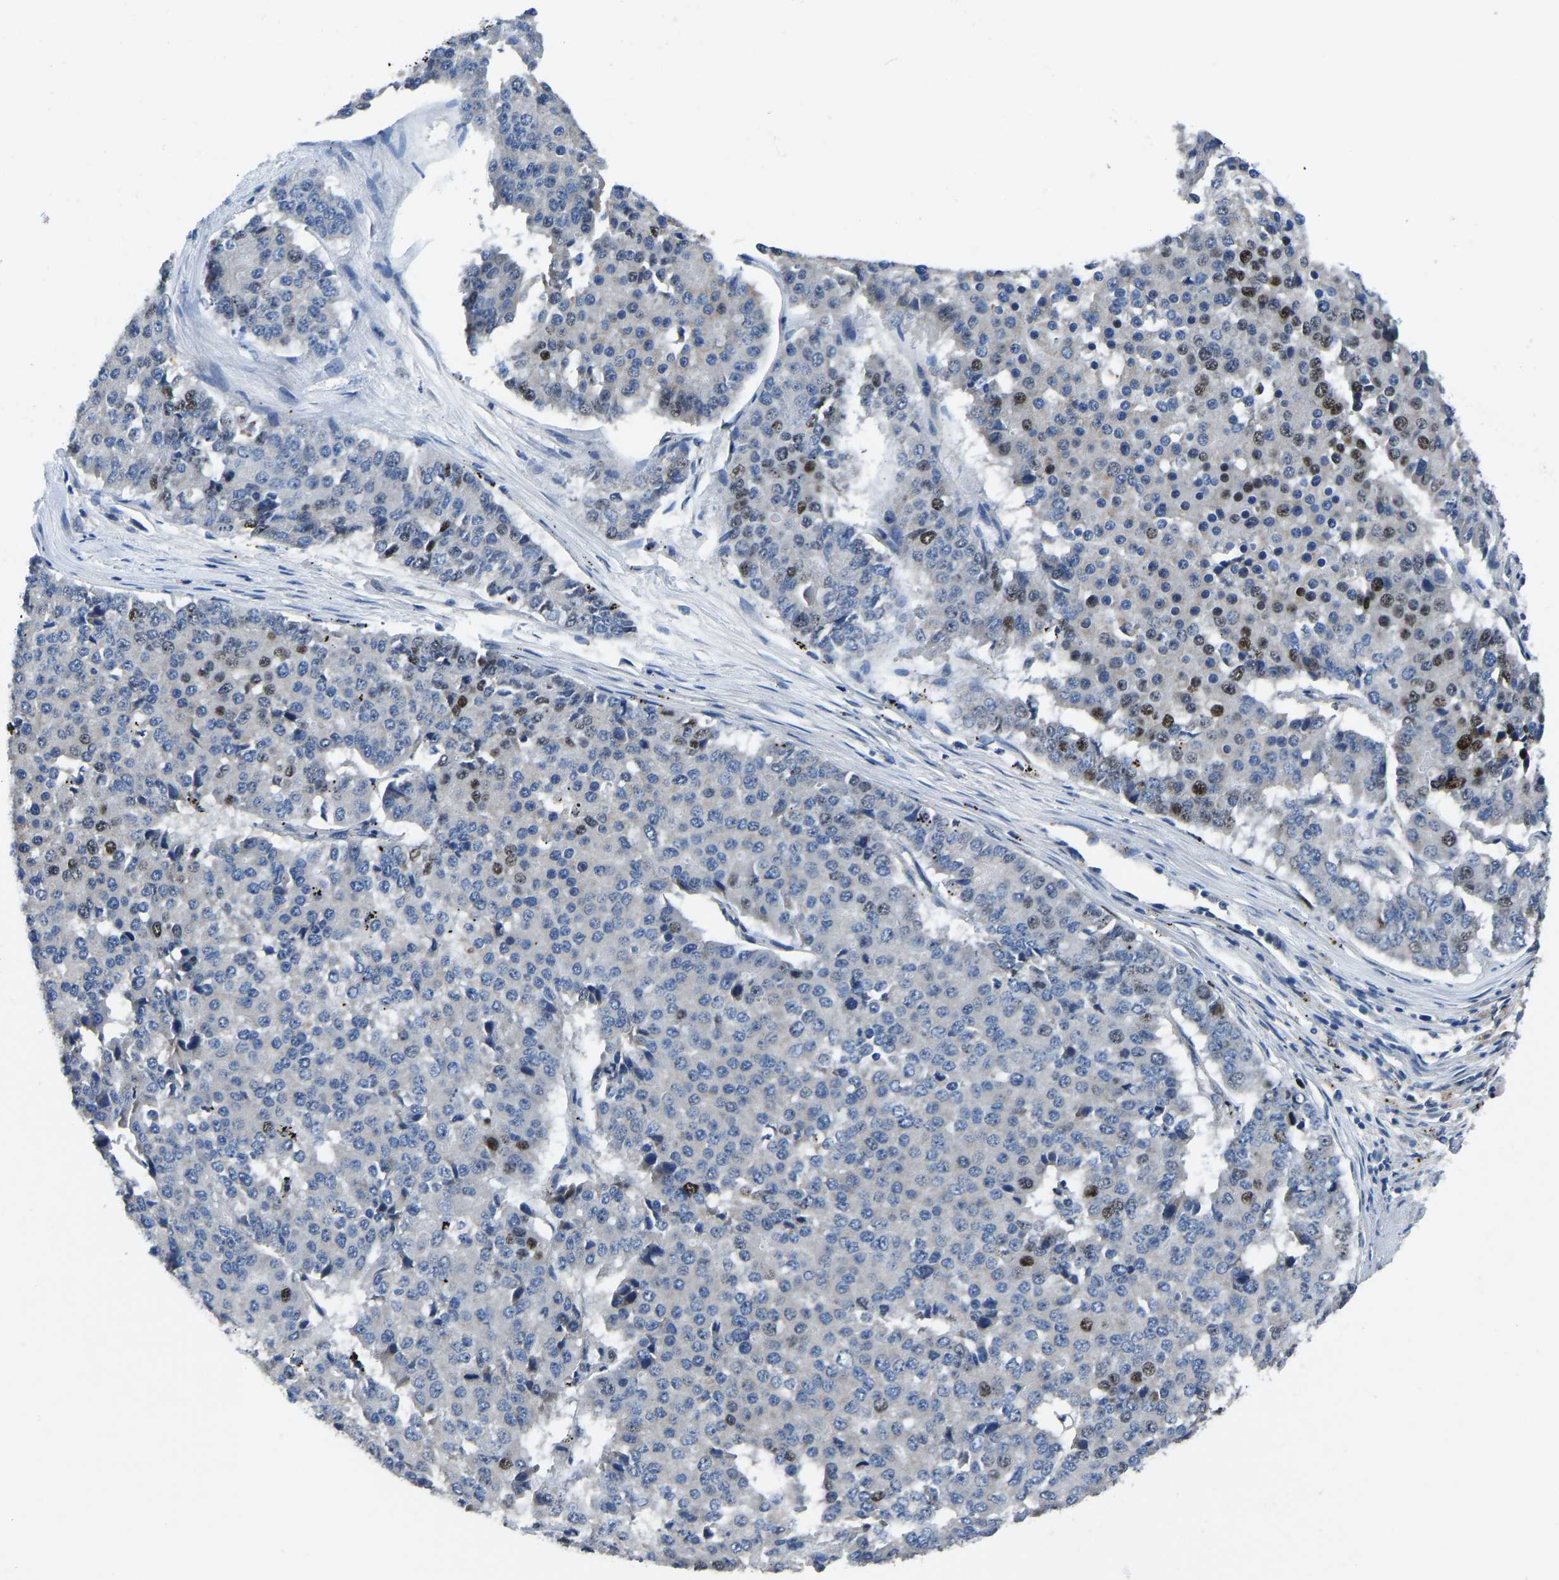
{"staining": {"intensity": "moderate", "quantity": "<25%", "location": "nuclear"}, "tissue": "pancreatic cancer", "cell_type": "Tumor cells", "image_type": "cancer", "snomed": [{"axis": "morphology", "description": "Adenocarcinoma, NOS"}, {"axis": "topography", "description": "Pancreas"}], "caption": "Protein expression analysis of adenocarcinoma (pancreatic) displays moderate nuclear positivity in about <25% of tumor cells.", "gene": "EGR1", "patient": {"sex": "male", "age": 50}}